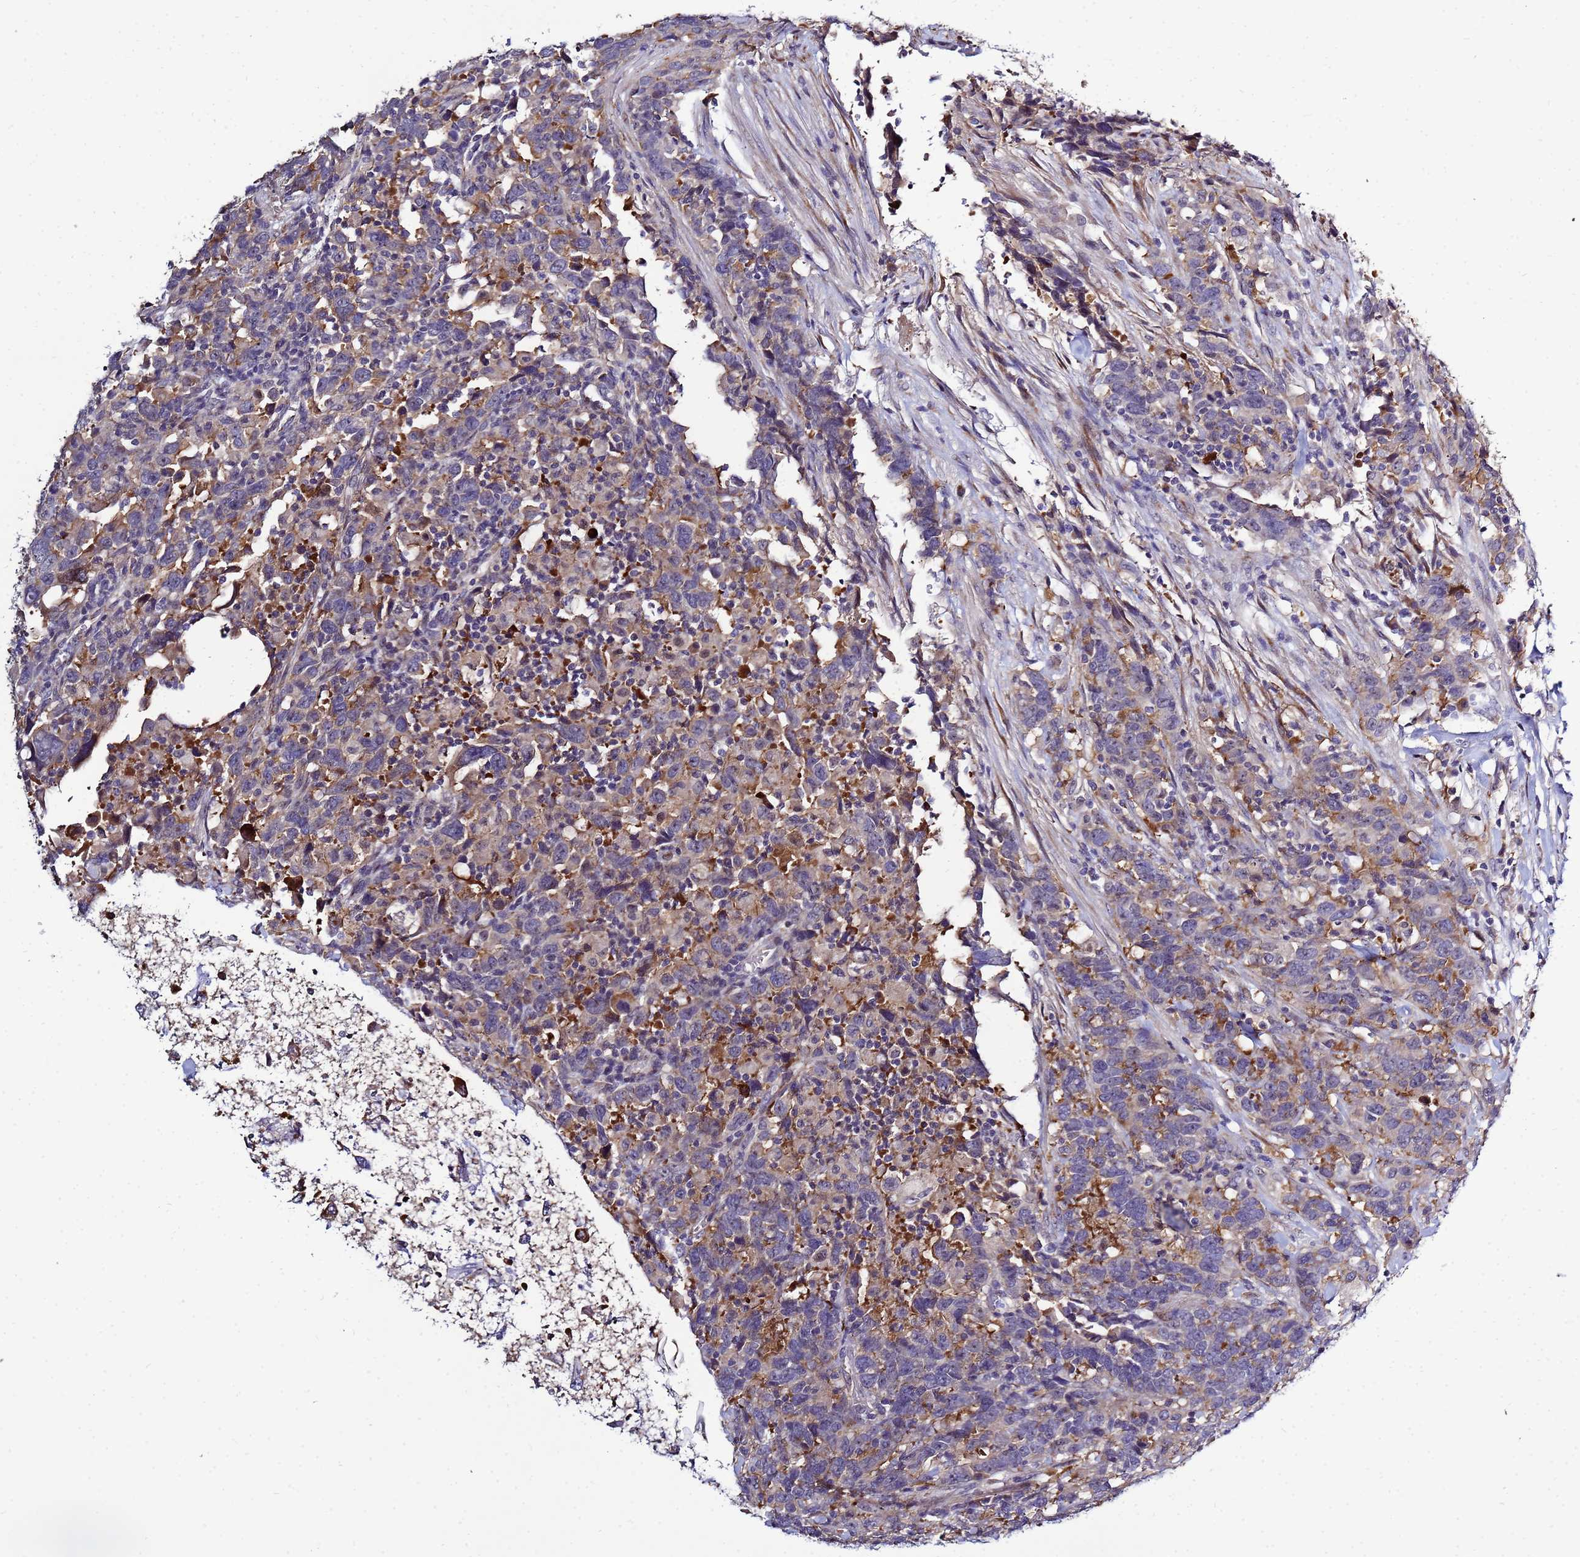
{"staining": {"intensity": "weak", "quantity": "25%-75%", "location": "cytoplasmic/membranous"}, "tissue": "urothelial cancer", "cell_type": "Tumor cells", "image_type": "cancer", "snomed": [{"axis": "morphology", "description": "Urothelial carcinoma, High grade"}, {"axis": "topography", "description": "Urinary bladder"}], "caption": "Immunohistochemistry (IHC) of high-grade urothelial carcinoma reveals low levels of weak cytoplasmic/membranous staining in about 25%-75% of tumor cells.", "gene": "NOL8", "patient": {"sex": "male", "age": 61}}